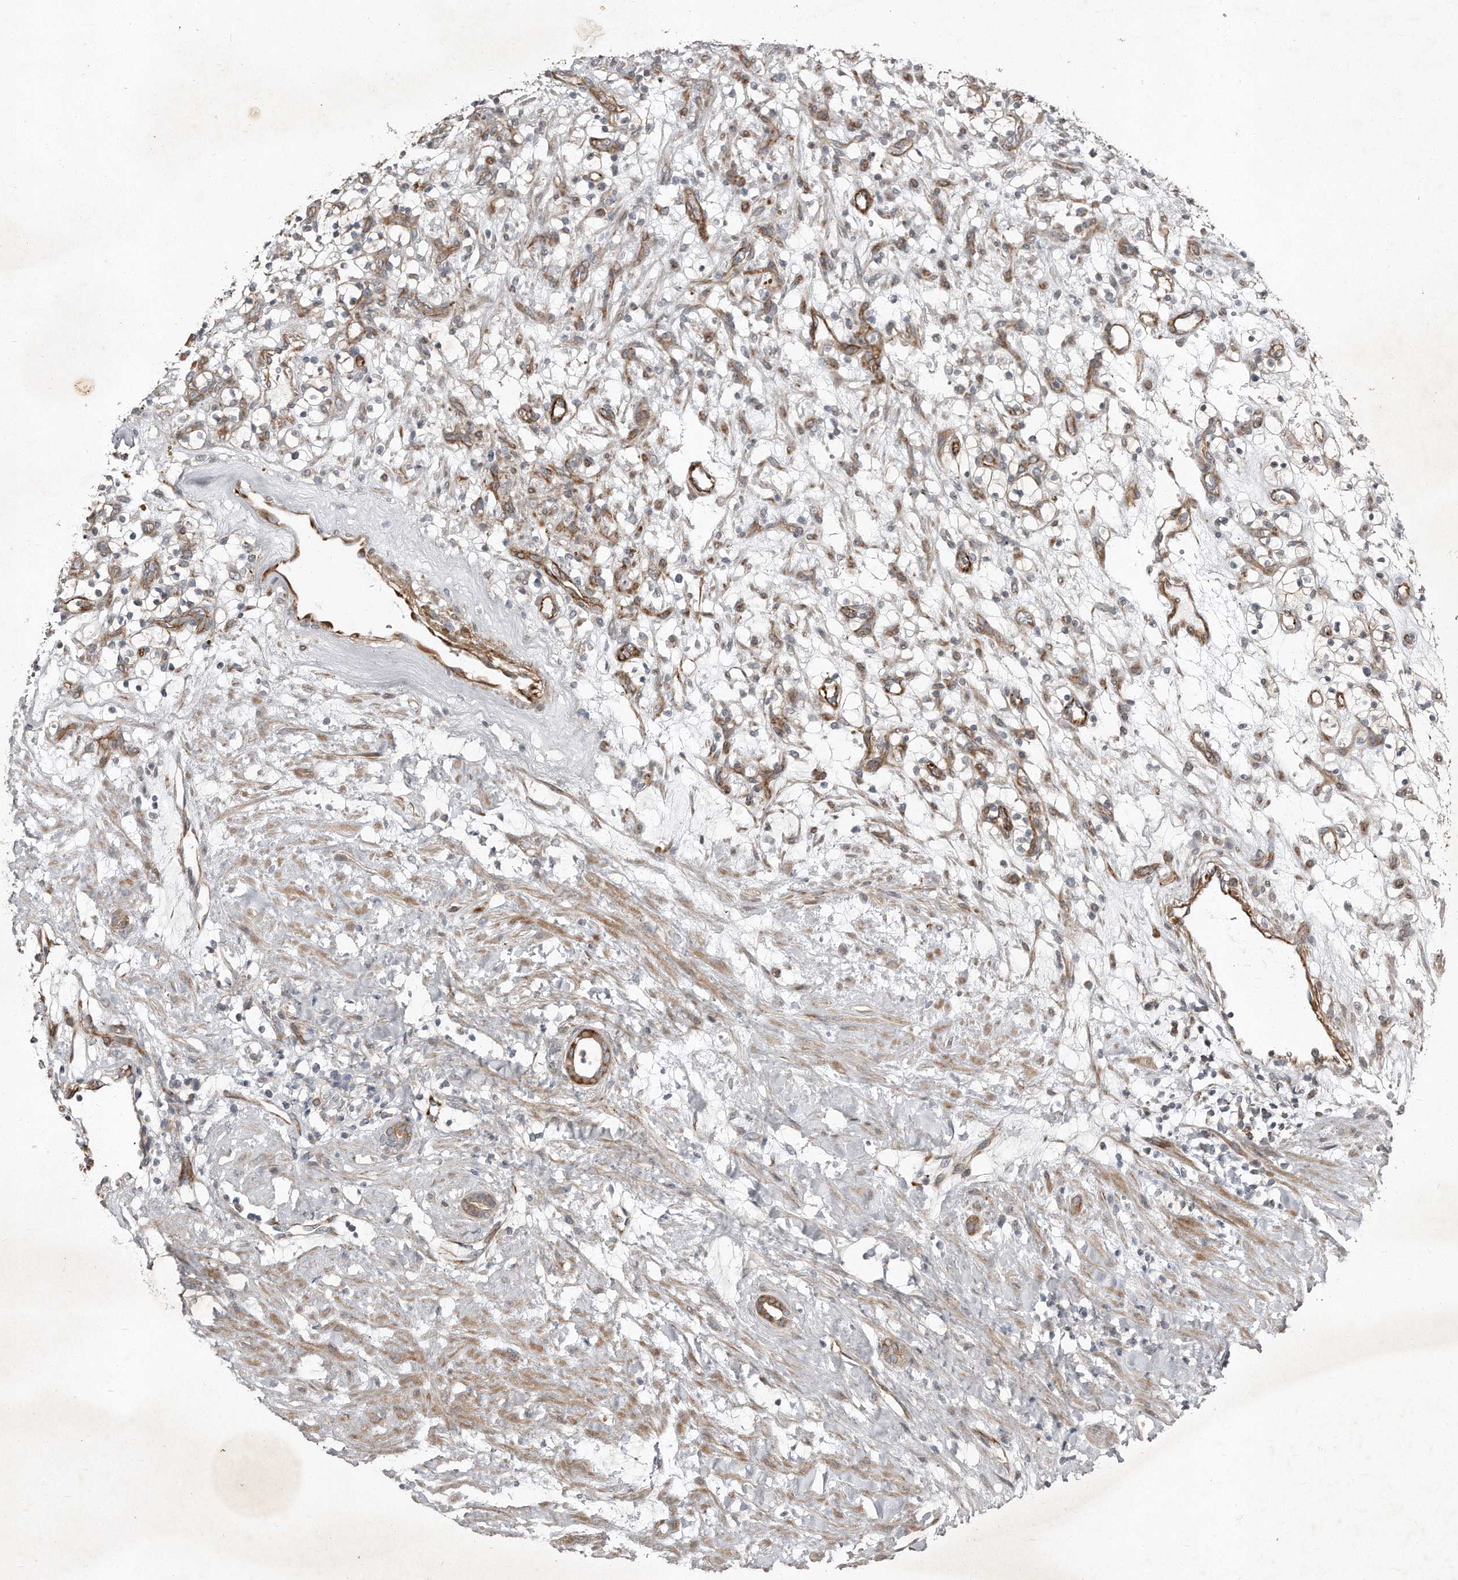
{"staining": {"intensity": "negative", "quantity": "none", "location": "none"}, "tissue": "renal cancer", "cell_type": "Tumor cells", "image_type": "cancer", "snomed": [{"axis": "morphology", "description": "Adenocarcinoma, NOS"}, {"axis": "topography", "description": "Kidney"}], "caption": "Tumor cells are negative for brown protein staining in adenocarcinoma (renal).", "gene": "SNAP47", "patient": {"sex": "female", "age": 57}}